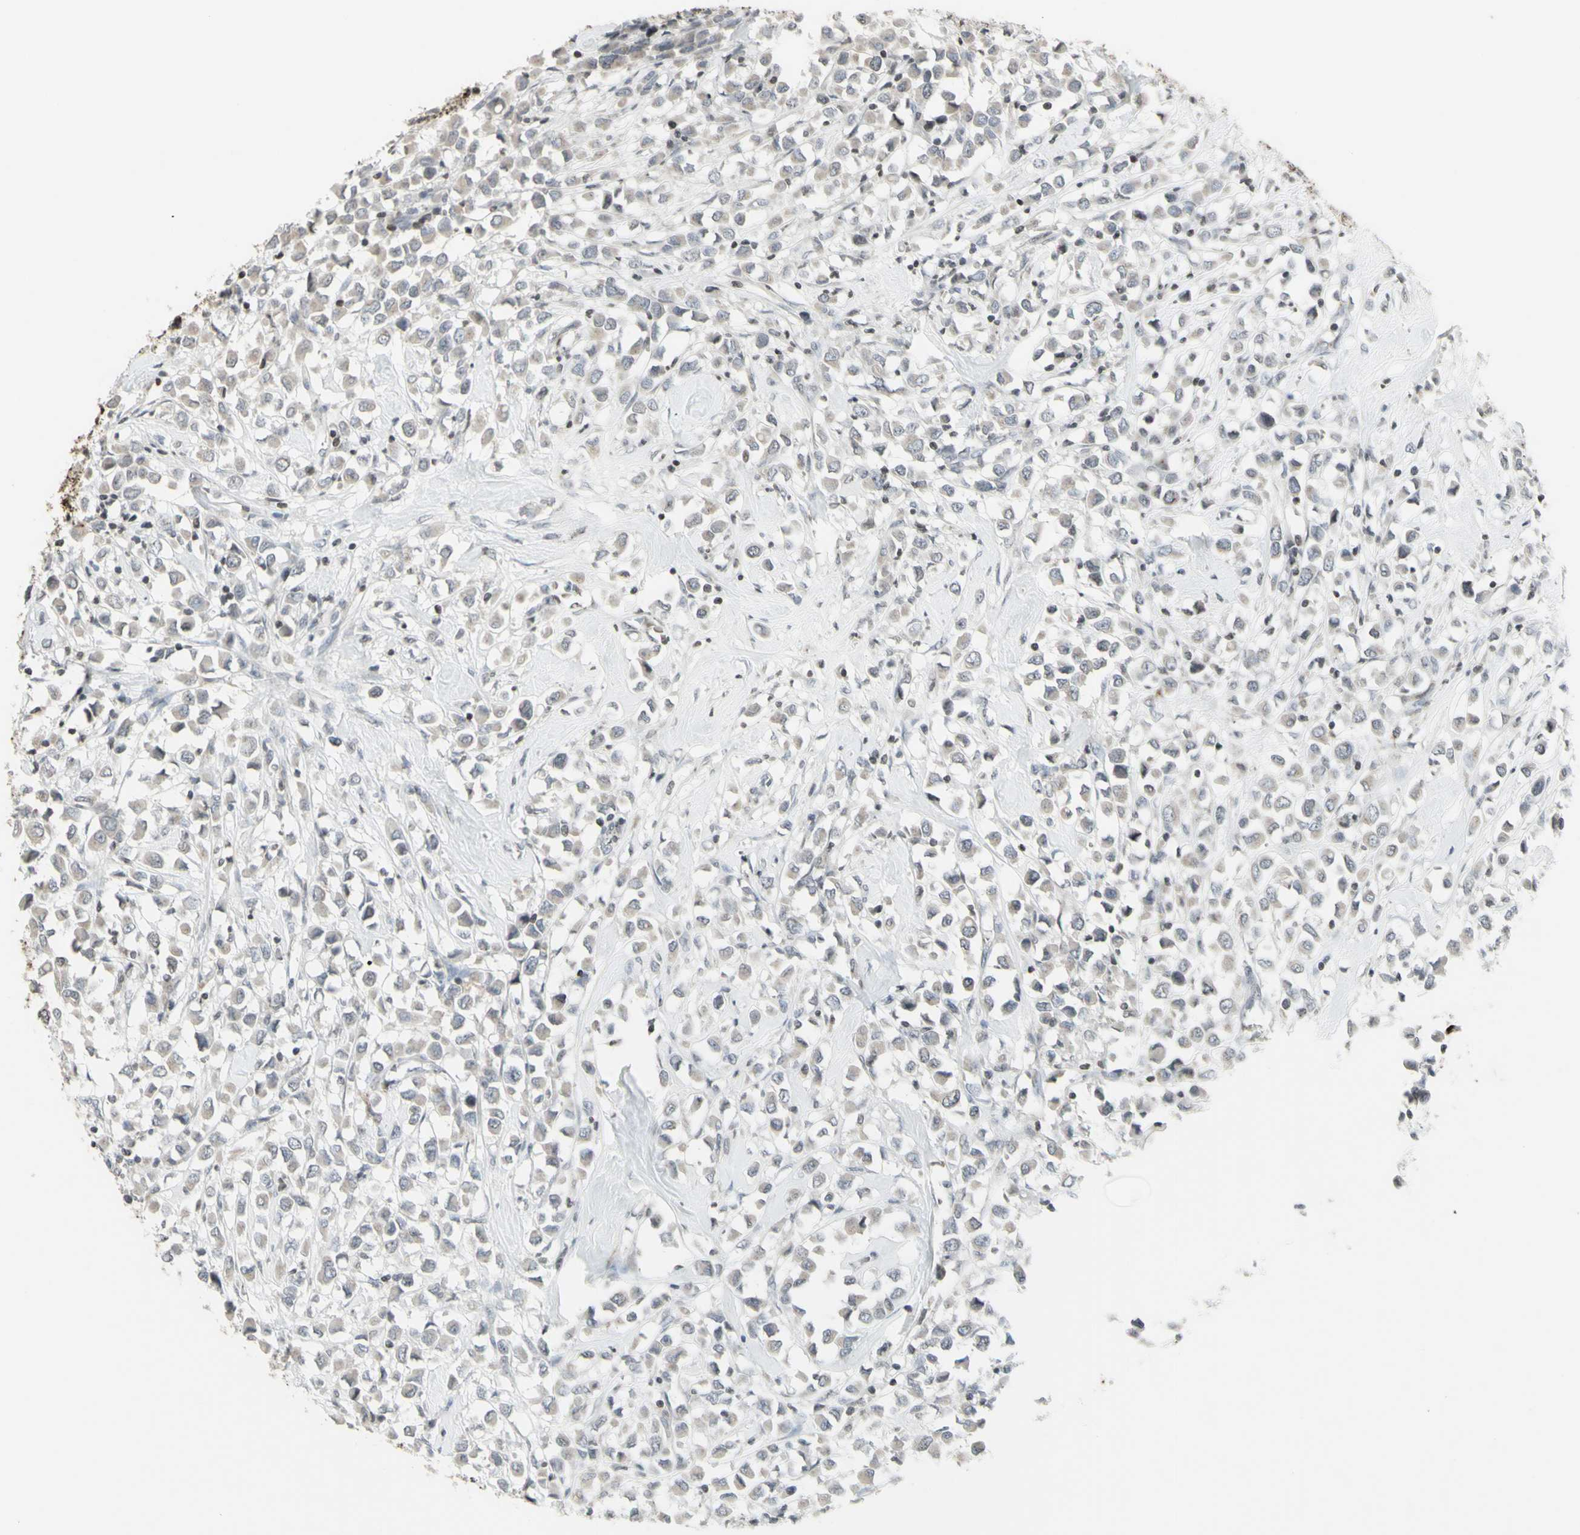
{"staining": {"intensity": "weak", "quantity": "25%-75%", "location": "cytoplasmic/membranous"}, "tissue": "breast cancer", "cell_type": "Tumor cells", "image_type": "cancer", "snomed": [{"axis": "morphology", "description": "Duct carcinoma"}, {"axis": "topography", "description": "Breast"}], "caption": "Protein staining of breast cancer (infiltrating ductal carcinoma) tissue demonstrates weak cytoplasmic/membranous expression in approximately 25%-75% of tumor cells. The protein is shown in brown color, while the nuclei are stained blue.", "gene": "MUC5AC", "patient": {"sex": "female", "age": 61}}